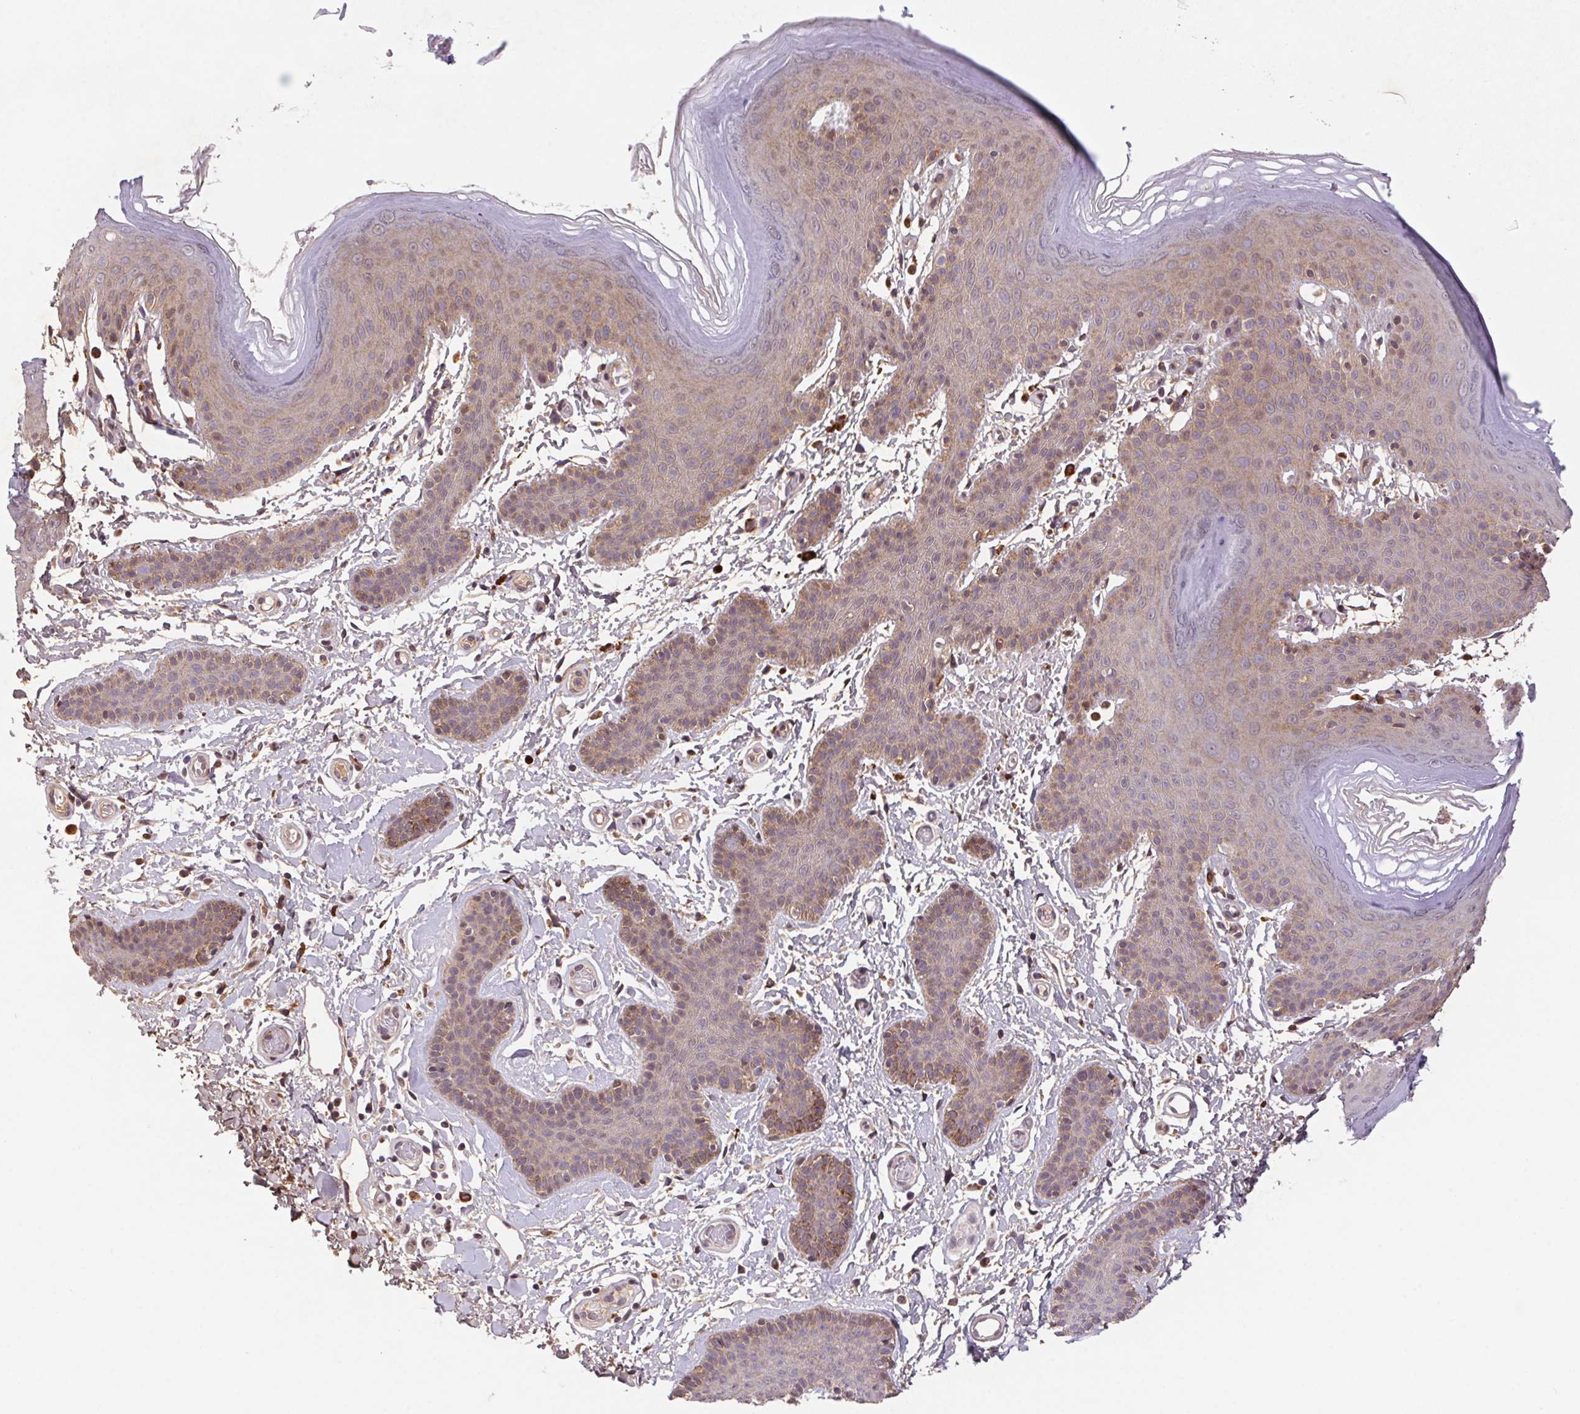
{"staining": {"intensity": "weak", "quantity": "<25%", "location": "cytoplasmic/membranous"}, "tissue": "skin", "cell_type": "Epidermal cells", "image_type": "normal", "snomed": [{"axis": "morphology", "description": "Normal tissue, NOS"}, {"axis": "topography", "description": "Anal"}], "caption": "DAB immunohistochemical staining of benign human skin reveals no significant staining in epidermal cells.", "gene": "SLC52A2", "patient": {"sex": "male", "age": 53}}